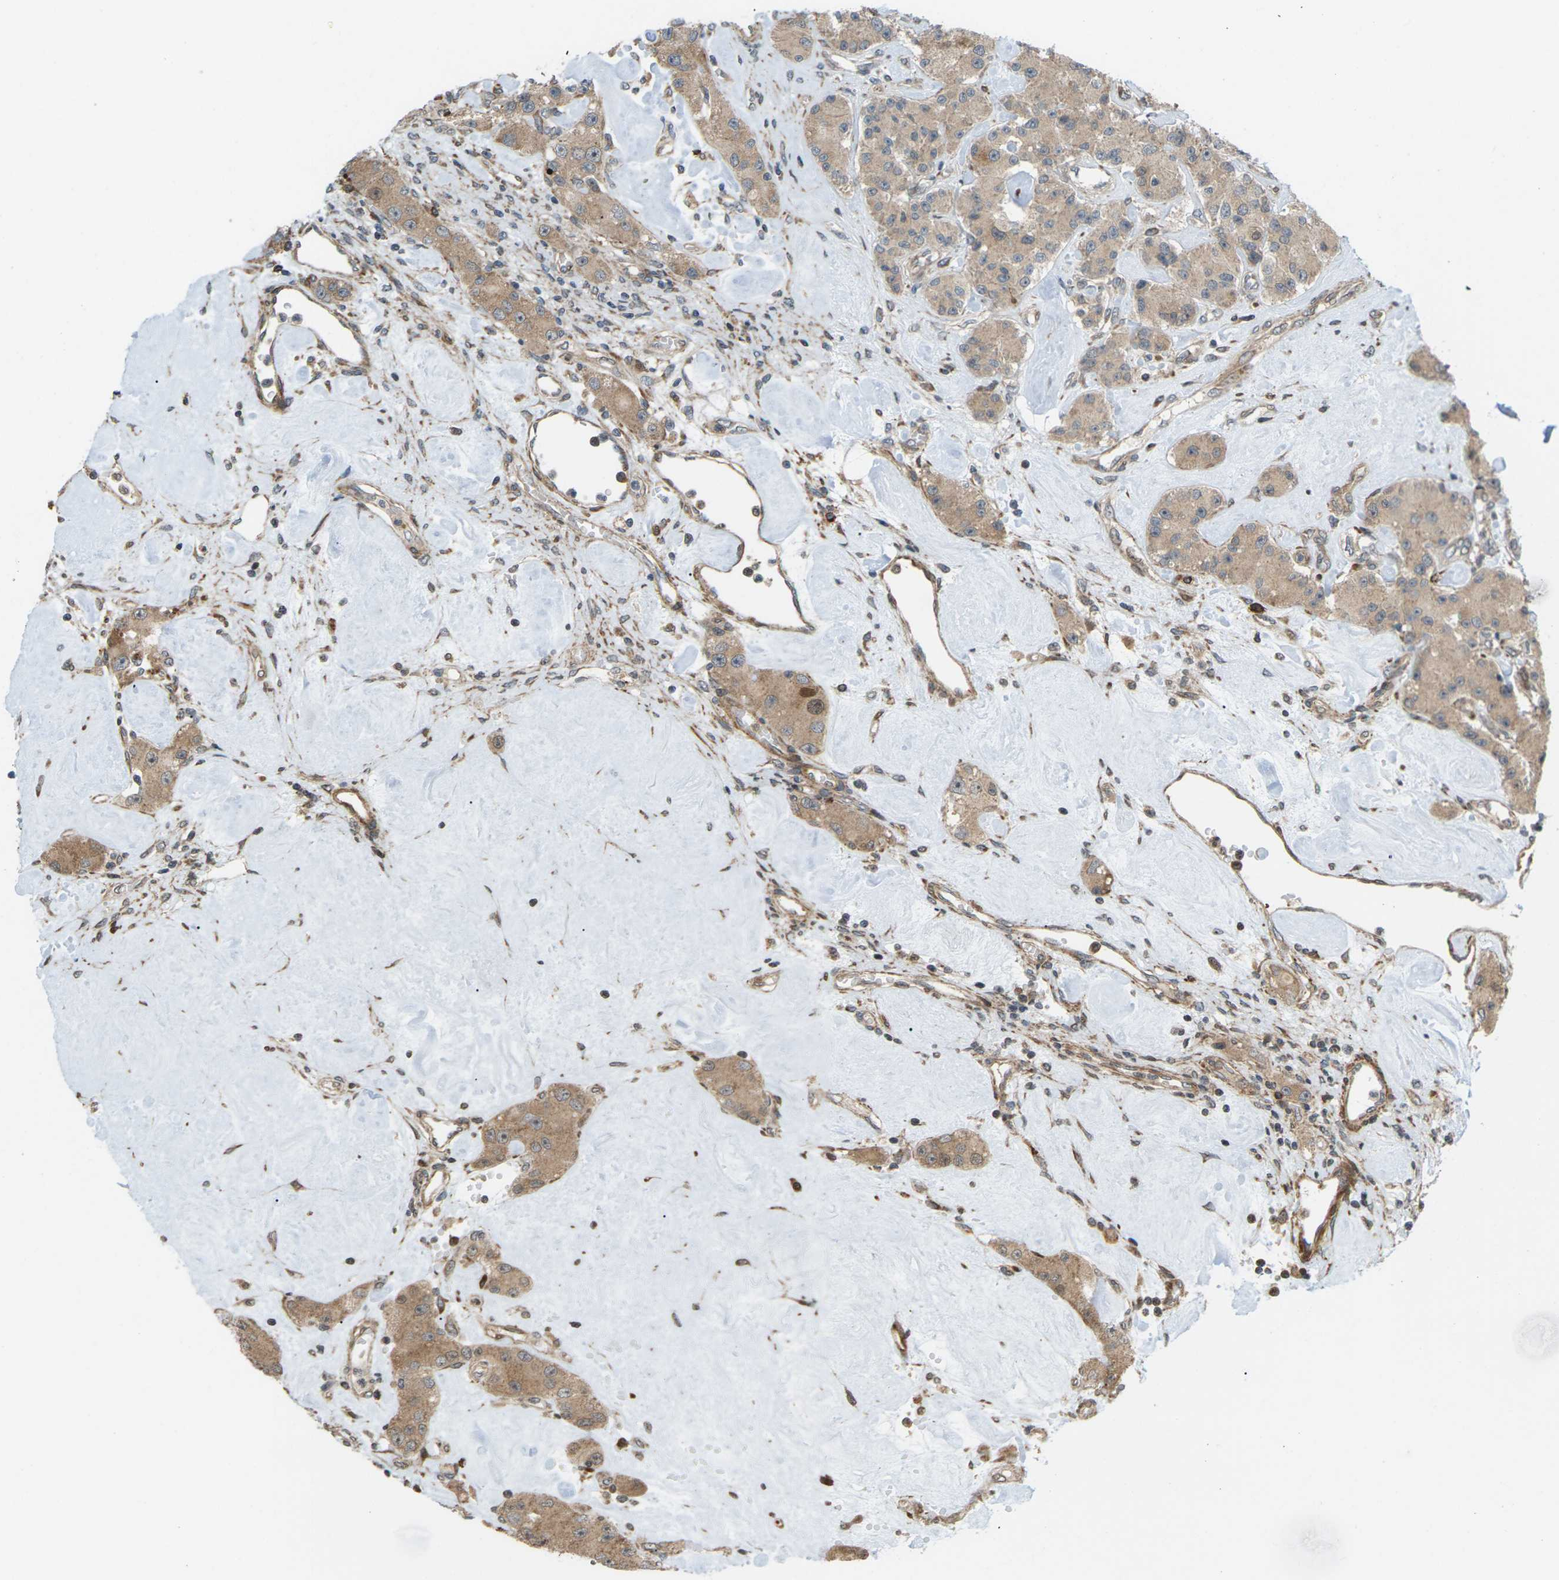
{"staining": {"intensity": "moderate", "quantity": ">75%", "location": "cytoplasmic/membranous"}, "tissue": "carcinoid", "cell_type": "Tumor cells", "image_type": "cancer", "snomed": [{"axis": "morphology", "description": "Carcinoid, malignant, NOS"}, {"axis": "topography", "description": "Pancreas"}], "caption": "Tumor cells reveal moderate cytoplasmic/membranous positivity in about >75% of cells in carcinoid. The staining was performed using DAB, with brown indicating positive protein expression. Nuclei are stained blue with hematoxylin.", "gene": "ROBO1", "patient": {"sex": "male", "age": 41}}